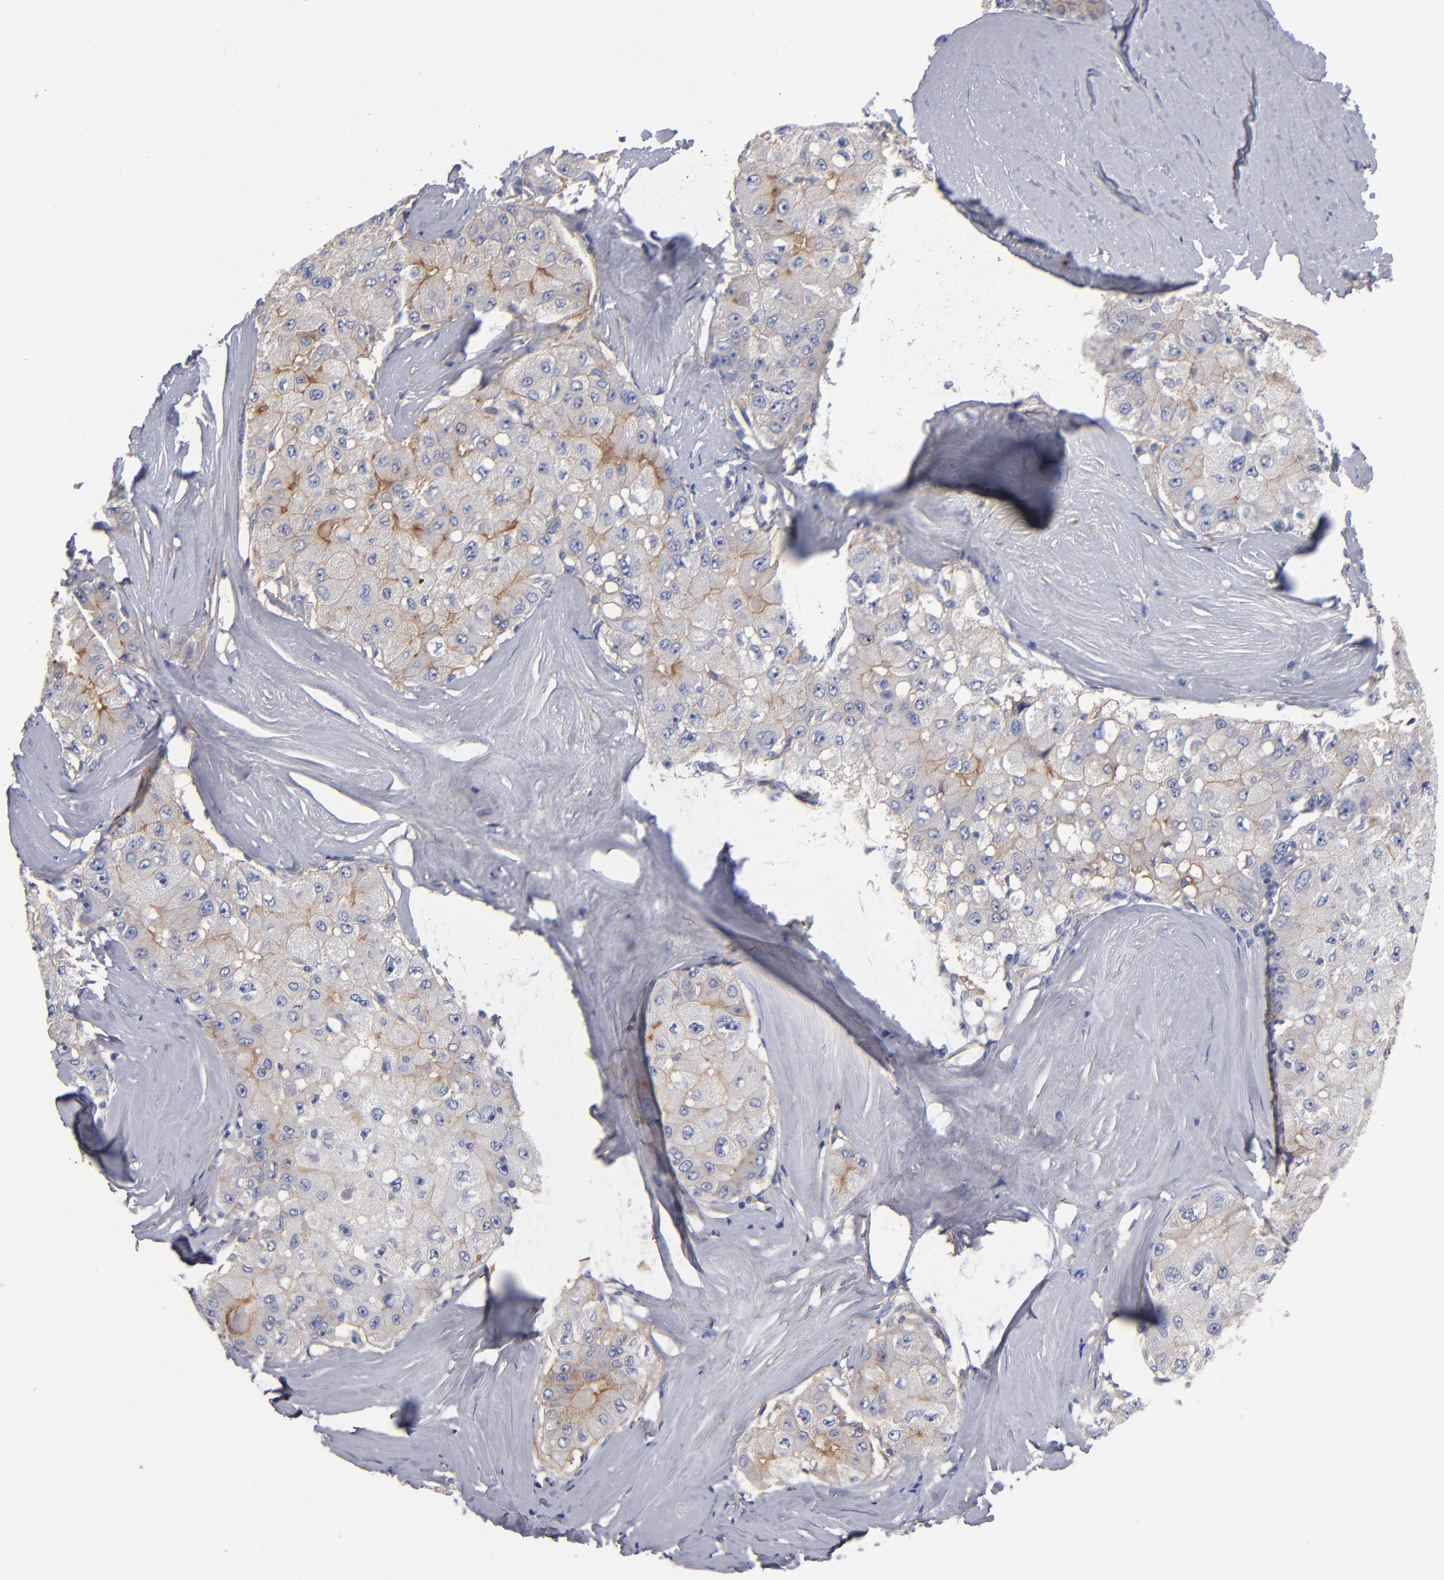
{"staining": {"intensity": "weak", "quantity": "25%-75%", "location": "cytoplasmic/membranous"}, "tissue": "liver cancer", "cell_type": "Tumor cells", "image_type": "cancer", "snomed": [{"axis": "morphology", "description": "Carcinoma, Hepatocellular, NOS"}, {"axis": "topography", "description": "Liver"}], "caption": "IHC staining of hepatocellular carcinoma (liver), which reveals low levels of weak cytoplasmic/membranous positivity in approximately 25%-75% of tumor cells indicating weak cytoplasmic/membranous protein positivity. The staining was performed using DAB (3,3'-diaminobenzidine) (brown) for protein detection and nuclei were counterstained in hematoxylin (blue).", "gene": "PLSCR4", "patient": {"sex": "male", "age": 80}}